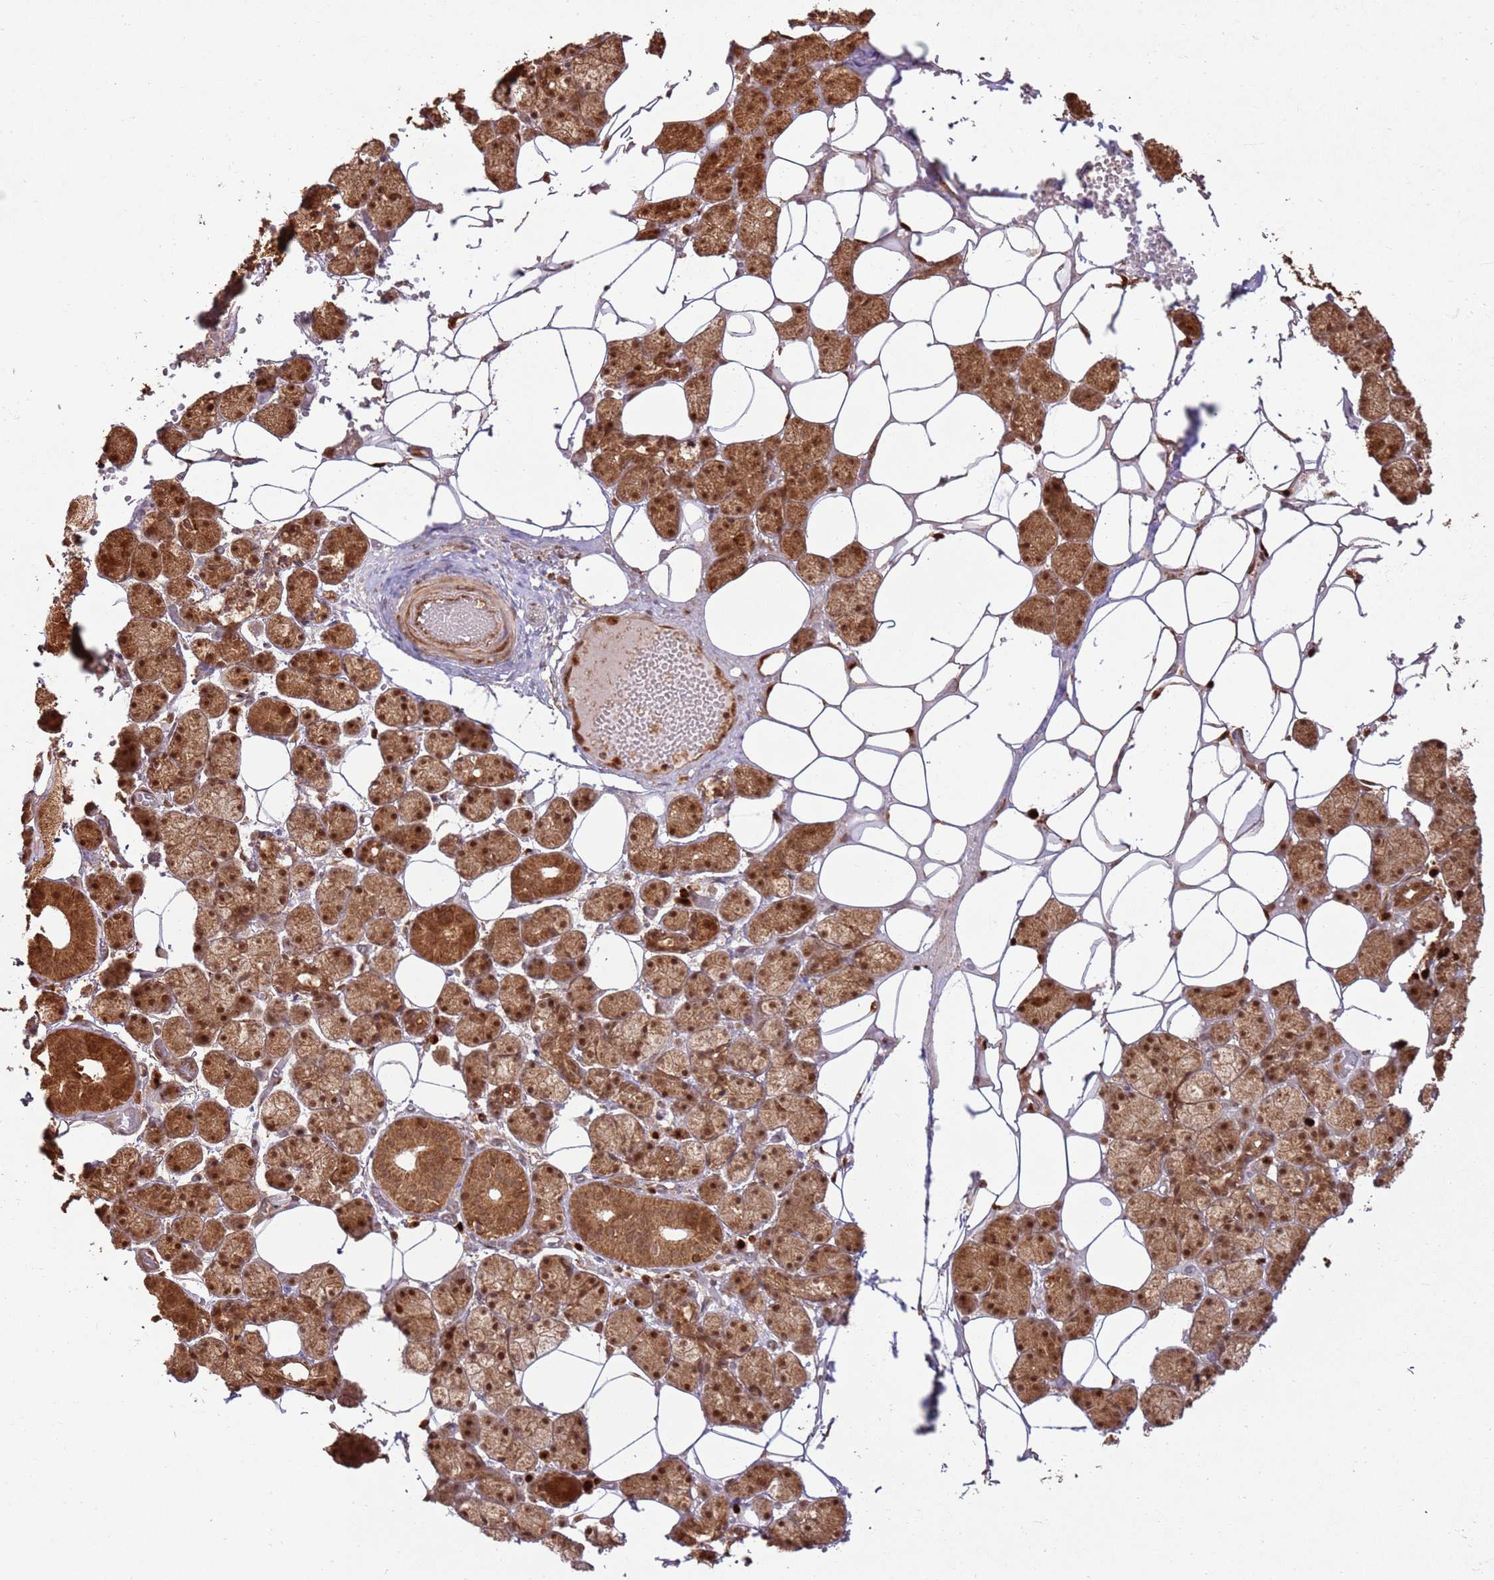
{"staining": {"intensity": "strong", "quantity": ">75%", "location": "cytoplasmic/membranous,nuclear"}, "tissue": "salivary gland", "cell_type": "Glandular cells", "image_type": "normal", "snomed": [{"axis": "morphology", "description": "Normal tissue, NOS"}, {"axis": "topography", "description": "Salivary gland"}], "caption": "A photomicrograph of salivary gland stained for a protein demonstrates strong cytoplasmic/membranous,nuclear brown staining in glandular cells. (Brightfield microscopy of DAB IHC at high magnification).", "gene": "TBC1D13", "patient": {"sex": "female", "age": 33}}